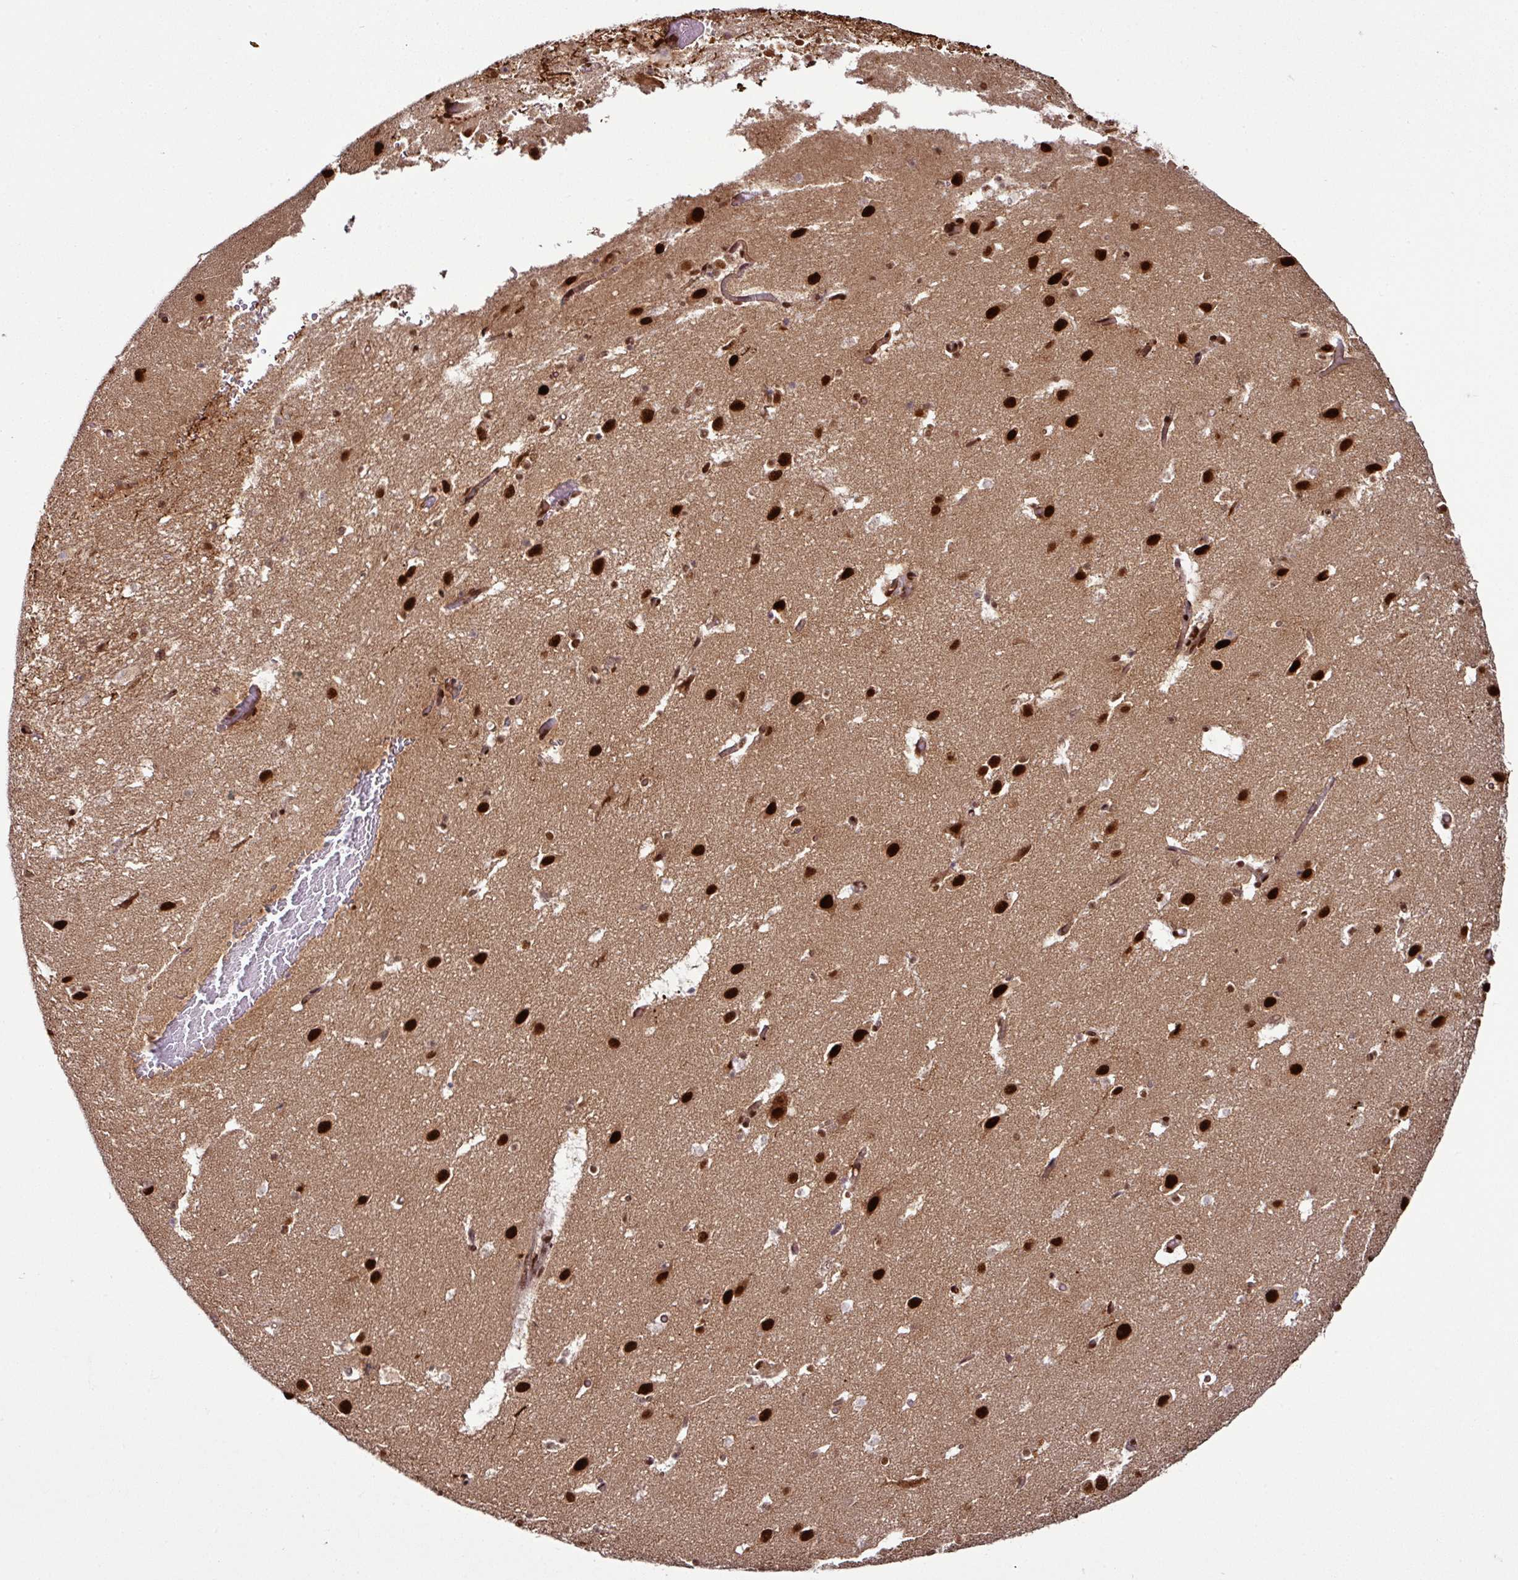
{"staining": {"intensity": "strong", "quantity": "25%-75%", "location": "nuclear"}, "tissue": "caudate", "cell_type": "Glial cells", "image_type": "normal", "snomed": [{"axis": "morphology", "description": "Normal tissue, NOS"}, {"axis": "topography", "description": "Lateral ventricle wall"}], "caption": "A histopathology image showing strong nuclear staining in approximately 25%-75% of glial cells in normal caudate, as visualized by brown immunohistochemical staining.", "gene": "MORF4L2", "patient": {"sex": "male", "age": 37}}